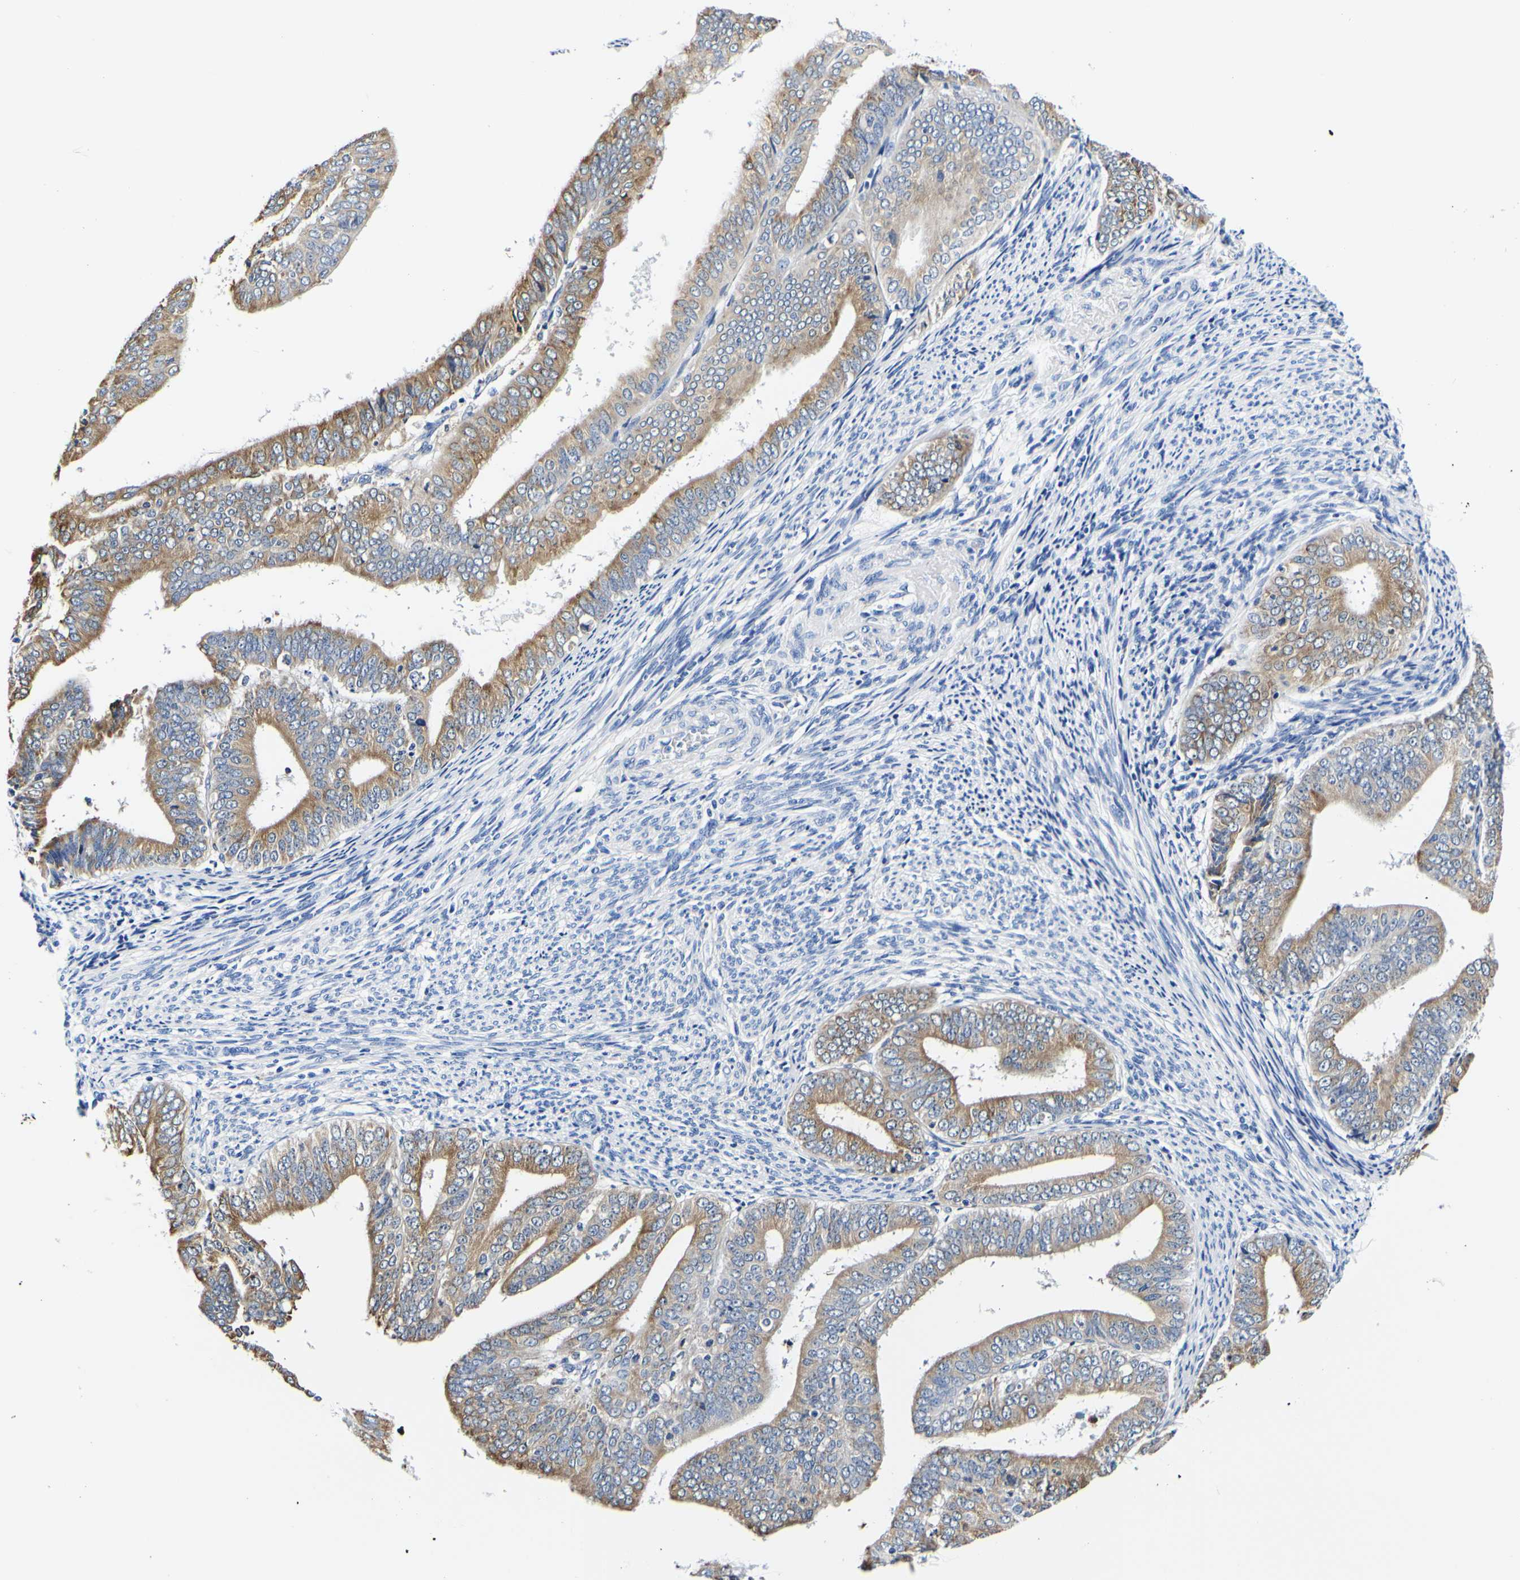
{"staining": {"intensity": "weak", "quantity": ">75%", "location": "cytoplasmic/membranous"}, "tissue": "endometrial cancer", "cell_type": "Tumor cells", "image_type": "cancer", "snomed": [{"axis": "morphology", "description": "Adenocarcinoma, NOS"}, {"axis": "topography", "description": "Endometrium"}], "caption": "Immunohistochemistry (IHC) of endometrial cancer demonstrates low levels of weak cytoplasmic/membranous expression in approximately >75% of tumor cells.", "gene": "P4HB", "patient": {"sex": "female", "age": 63}}